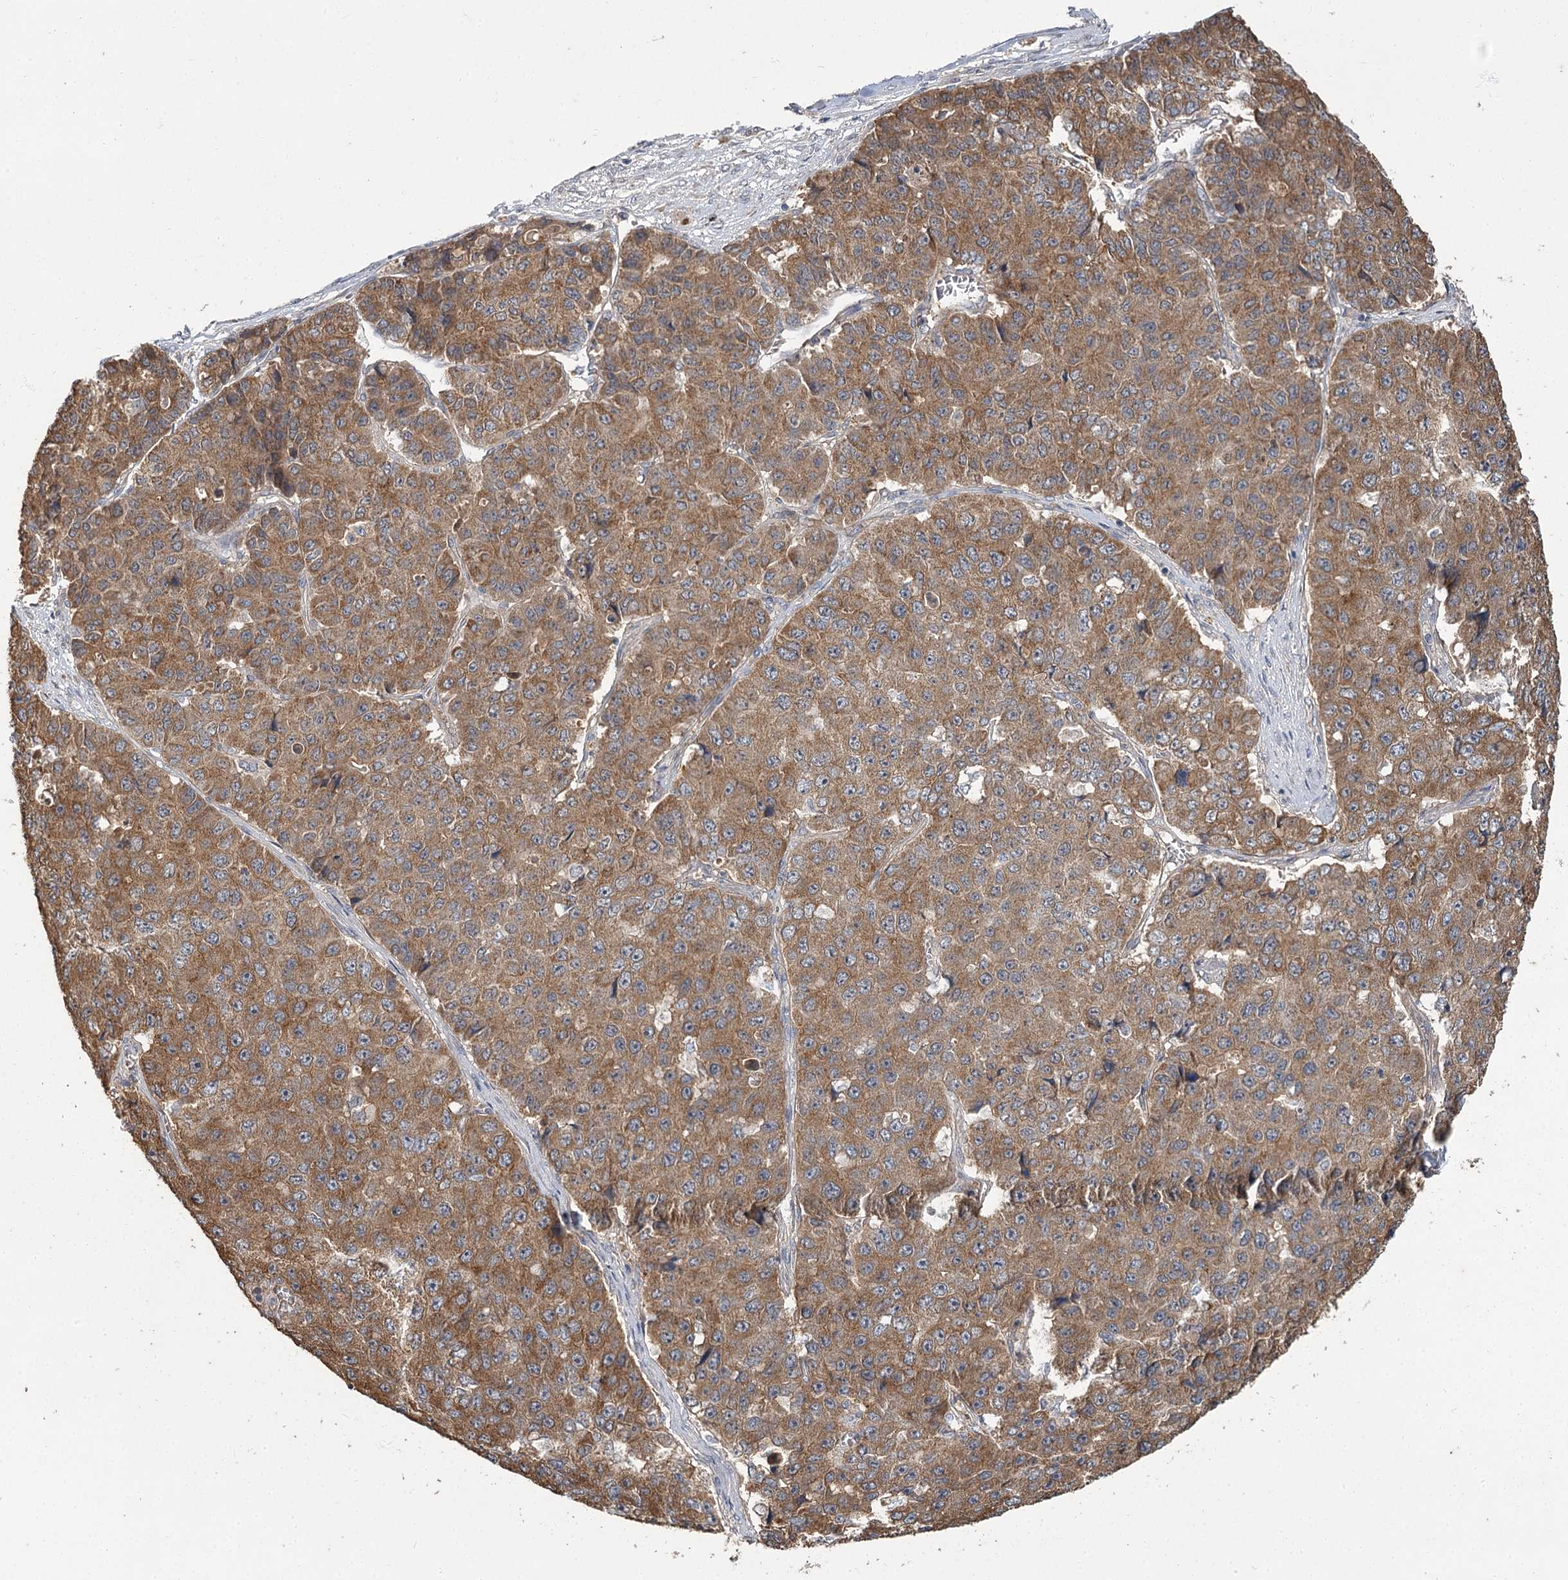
{"staining": {"intensity": "moderate", "quantity": ">75%", "location": "cytoplasmic/membranous"}, "tissue": "pancreatic cancer", "cell_type": "Tumor cells", "image_type": "cancer", "snomed": [{"axis": "morphology", "description": "Adenocarcinoma, NOS"}, {"axis": "topography", "description": "Pancreas"}], "caption": "Human pancreatic cancer (adenocarcinoma) stained with a protein marker reveals moderate staining in tumor cells.", "gene": "MFN1", "patient": {"sex": "male", "age": 50}}